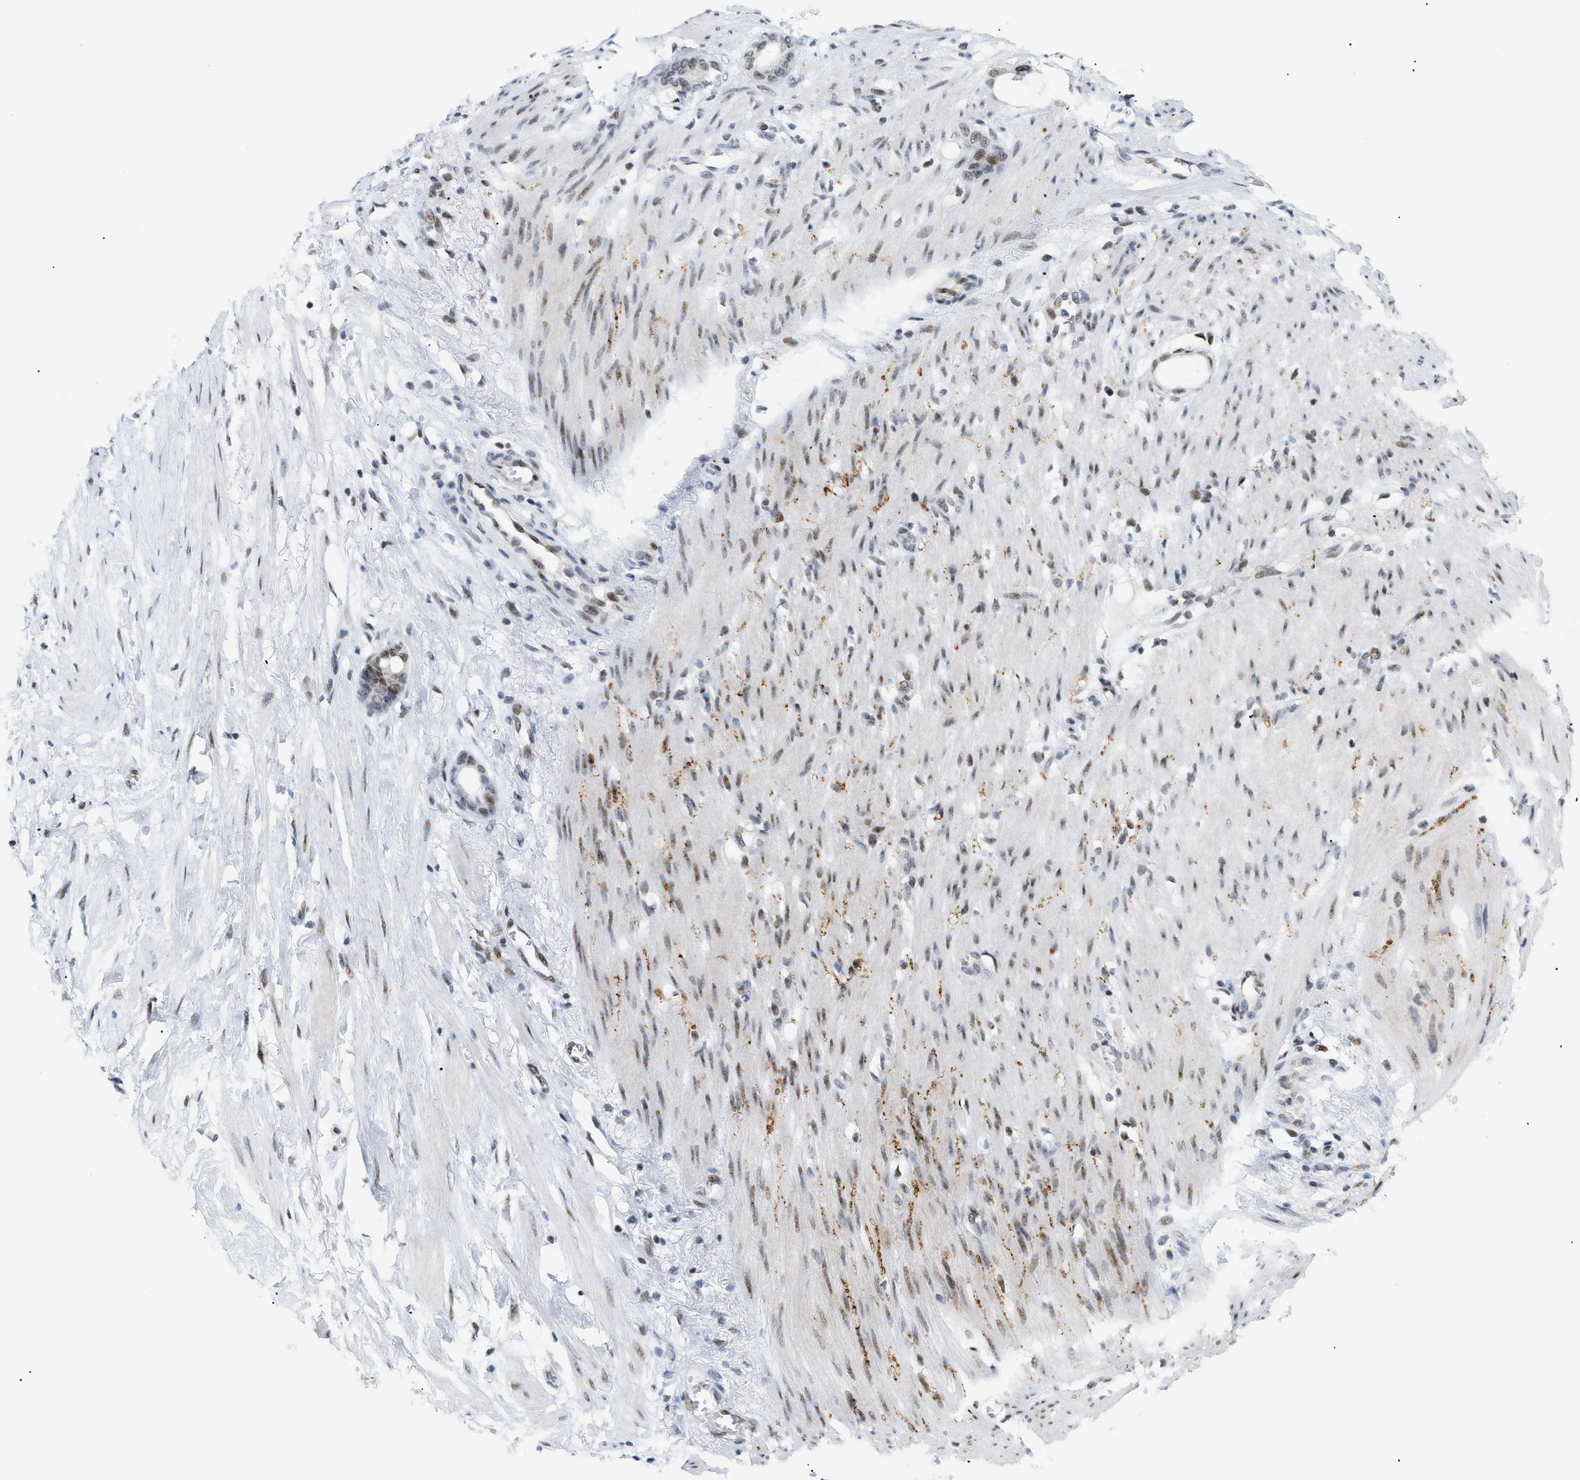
{"staining": {"intensity": "moderate", "quantity": "25%-75%", "location": "nuclear"}, "tissue": "stomach cancer", "cell_type": "Tumor cells", "image_type": "cancer", "snomed": [{"axis": "morphology", "description": "Adenocarcinoma, NOS"}, {"axis": "topography", "description": "Stomach"}], "caption": "This histopathology image displays immunohistochemistry (IHC) staining of adenocarcinoma (stomach), with medium moderate nuclear expression in about 25%-75% of tumor cells.", "gene": "MED1", "patient": {"sex": "female", "age": 75}}